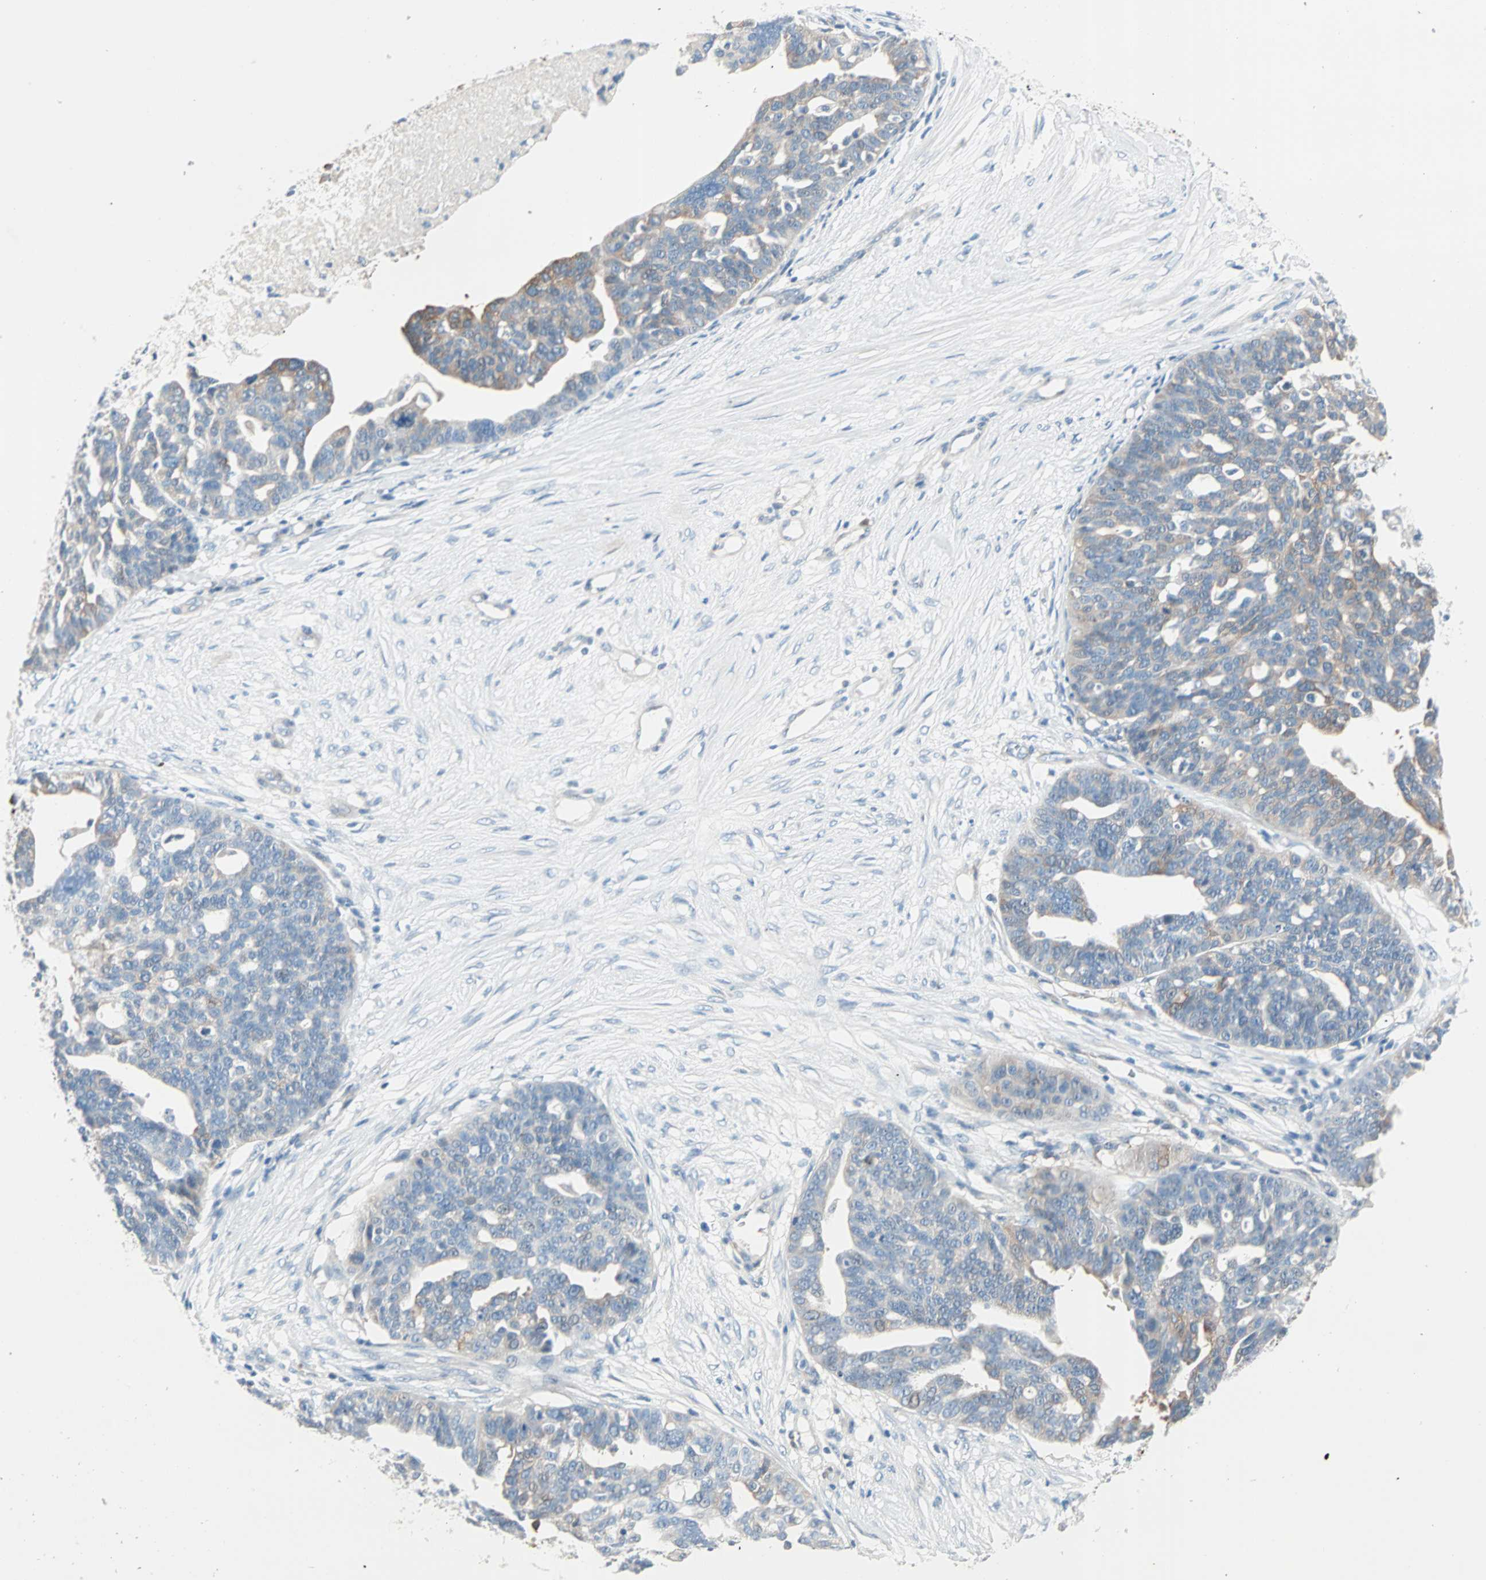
{"staining": {"intensity": "moderate", "quantity": "<25%", "location": "cytoplasmic/membranous"}, "tissue": "ovarian cancer", "cell_type": "Tumor cells", "image_type": "cancer", "snomed": [{"axis": "morphology", "description": "Cystadenocarcinoma, serous, NOS"}, {"axis": "topography", "description": "Ovary"}], "caption": "DAB immunohistochemical staining of ovarian cancer shows moderate cytoplasmic/membranous protein expression in approximately <25% of tumor cells. (DAB (3,3'-diaminobenzidine) = brown stain, brightfield microscopy at high magnification).", "gene": "ATF6", "patient": {"sex": "female", "age": 59}}